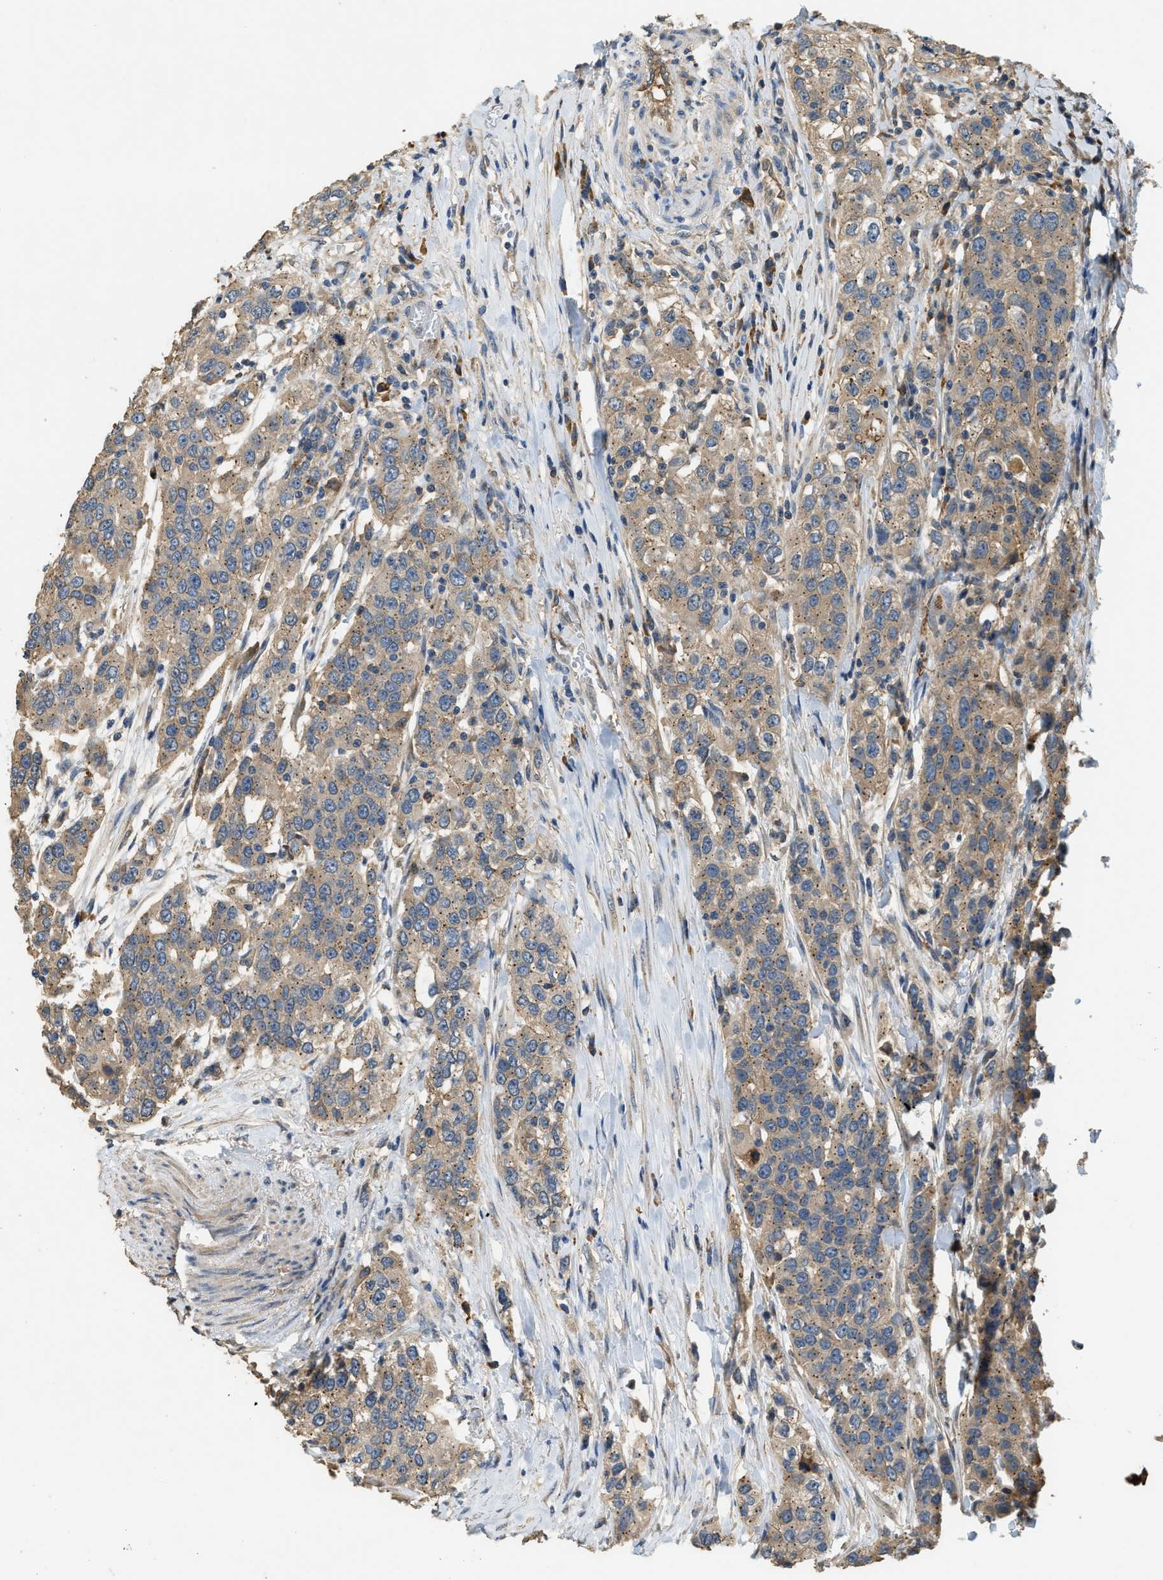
{"staining": {"intensity": "weak", "quantity": ">75%", "location": "cytoplasmic/membranous"}, "tissue": "urothelial cancer", "cell_type": "Tumor cells", "image_type": "cancer", "snomed": [{"axis": "morphology", "description": "Urothelial carcinoma, High grade"}, {"axis": "topography", "description": "Urinary bladder"}], "caption": "There is low levels of weak cytoplasmic/membranous expression in tumor cells of urothelial carcinoma (high-grade), as demonstrated by immunohistochemical staining (brown color).", "gene": "CFLAR", "patient": {"sex": "female", "age": 80}}